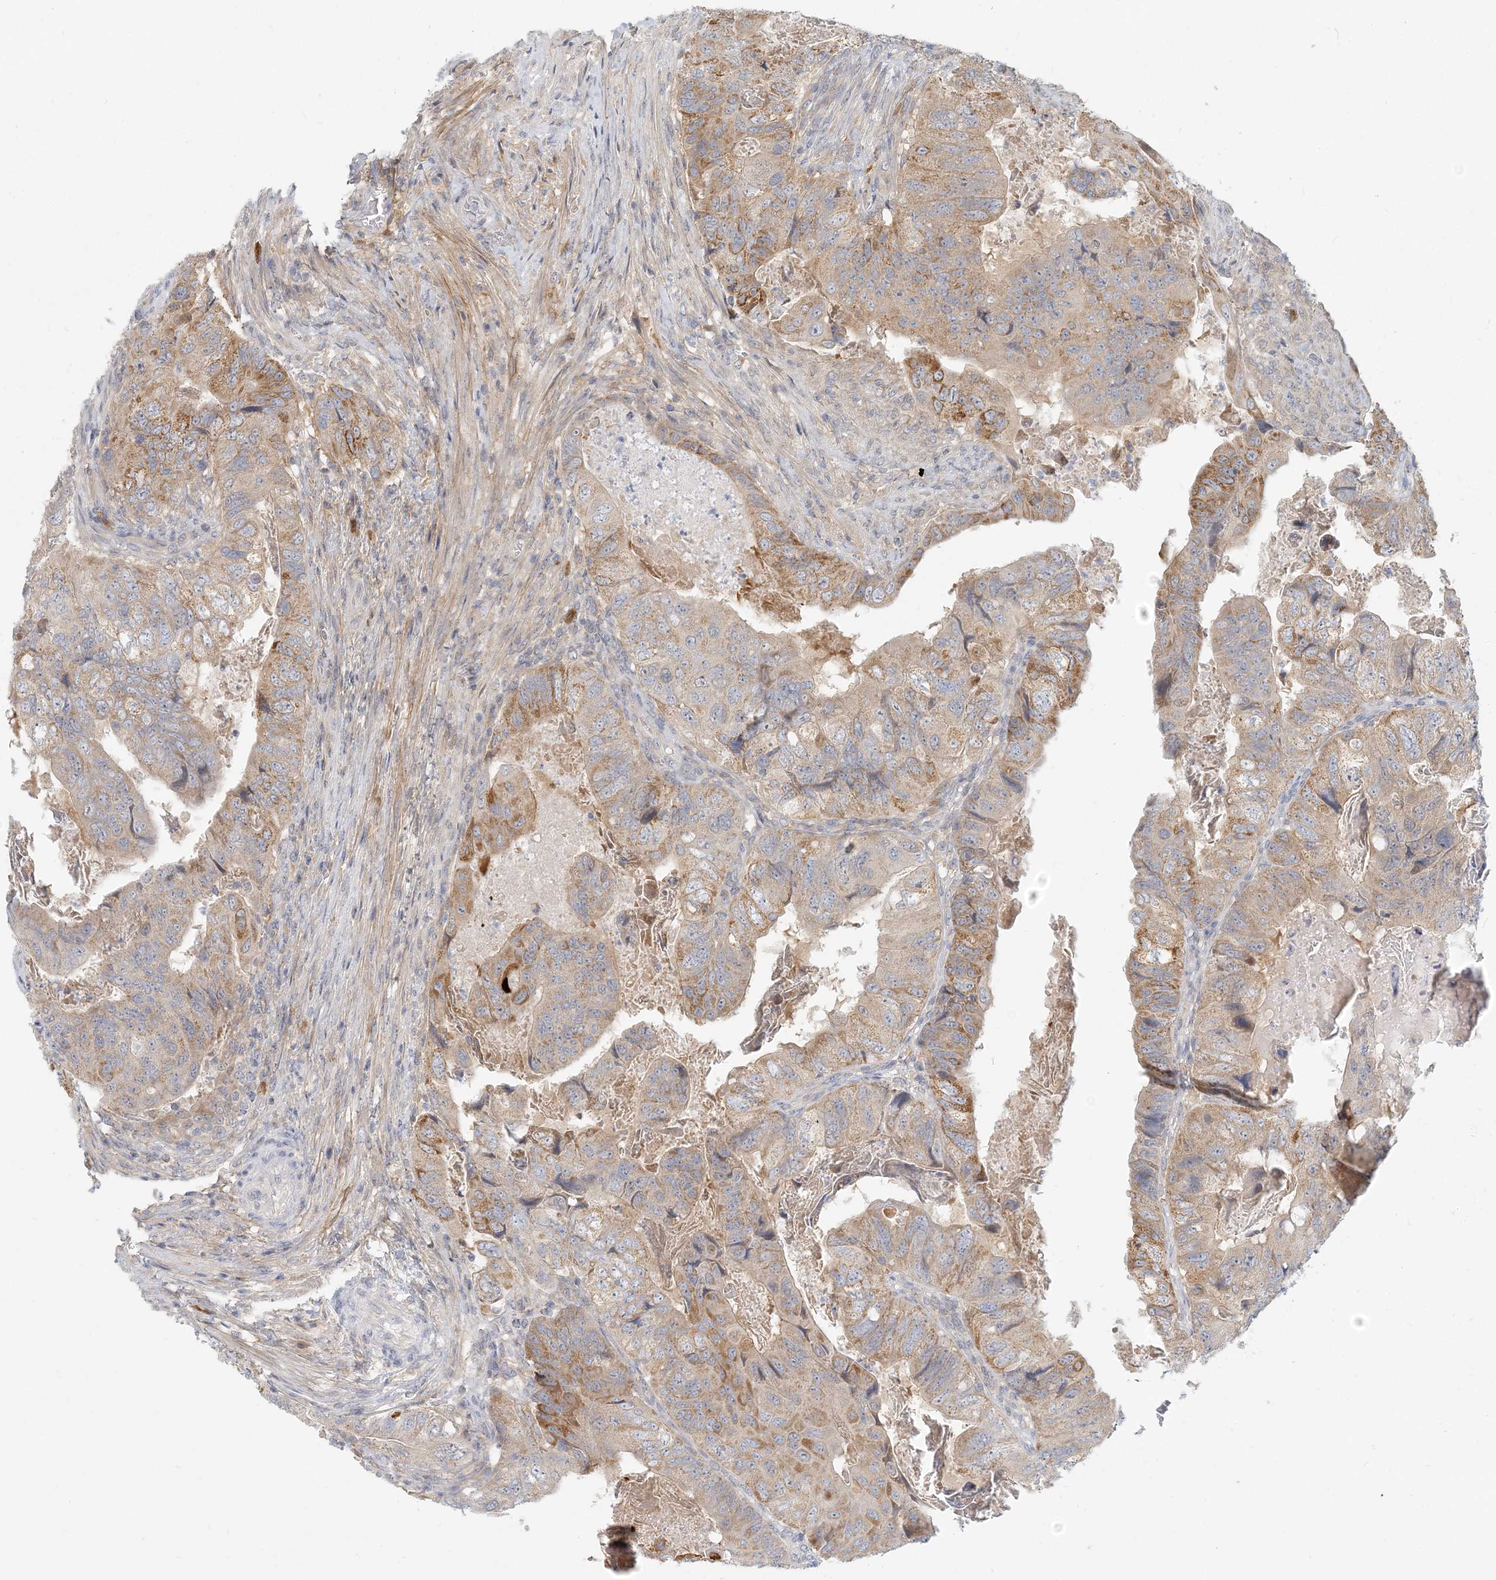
{"staining": {"intensity": "moderate", "quantity": ">75%", "location": "cytoplasmic/membranous"}, "tissue": "colorectal cancer", "cell_type": "Tumor cells", "image_type": "cancer", "snomed": [{"axis": "morphology", "description": "Adenocarcinoma, NOS"}, {"axis": "topography", "description": "Rectum"}], "caption": "Approximately >75% of tumor cells in colorectal cancer exhibit moderate cytoplasmic/membranous protein staining as visualized by brown immunohistochemical staining.", "gene": "GMPPA", "patient": {"sex": "male", "age": 63}}